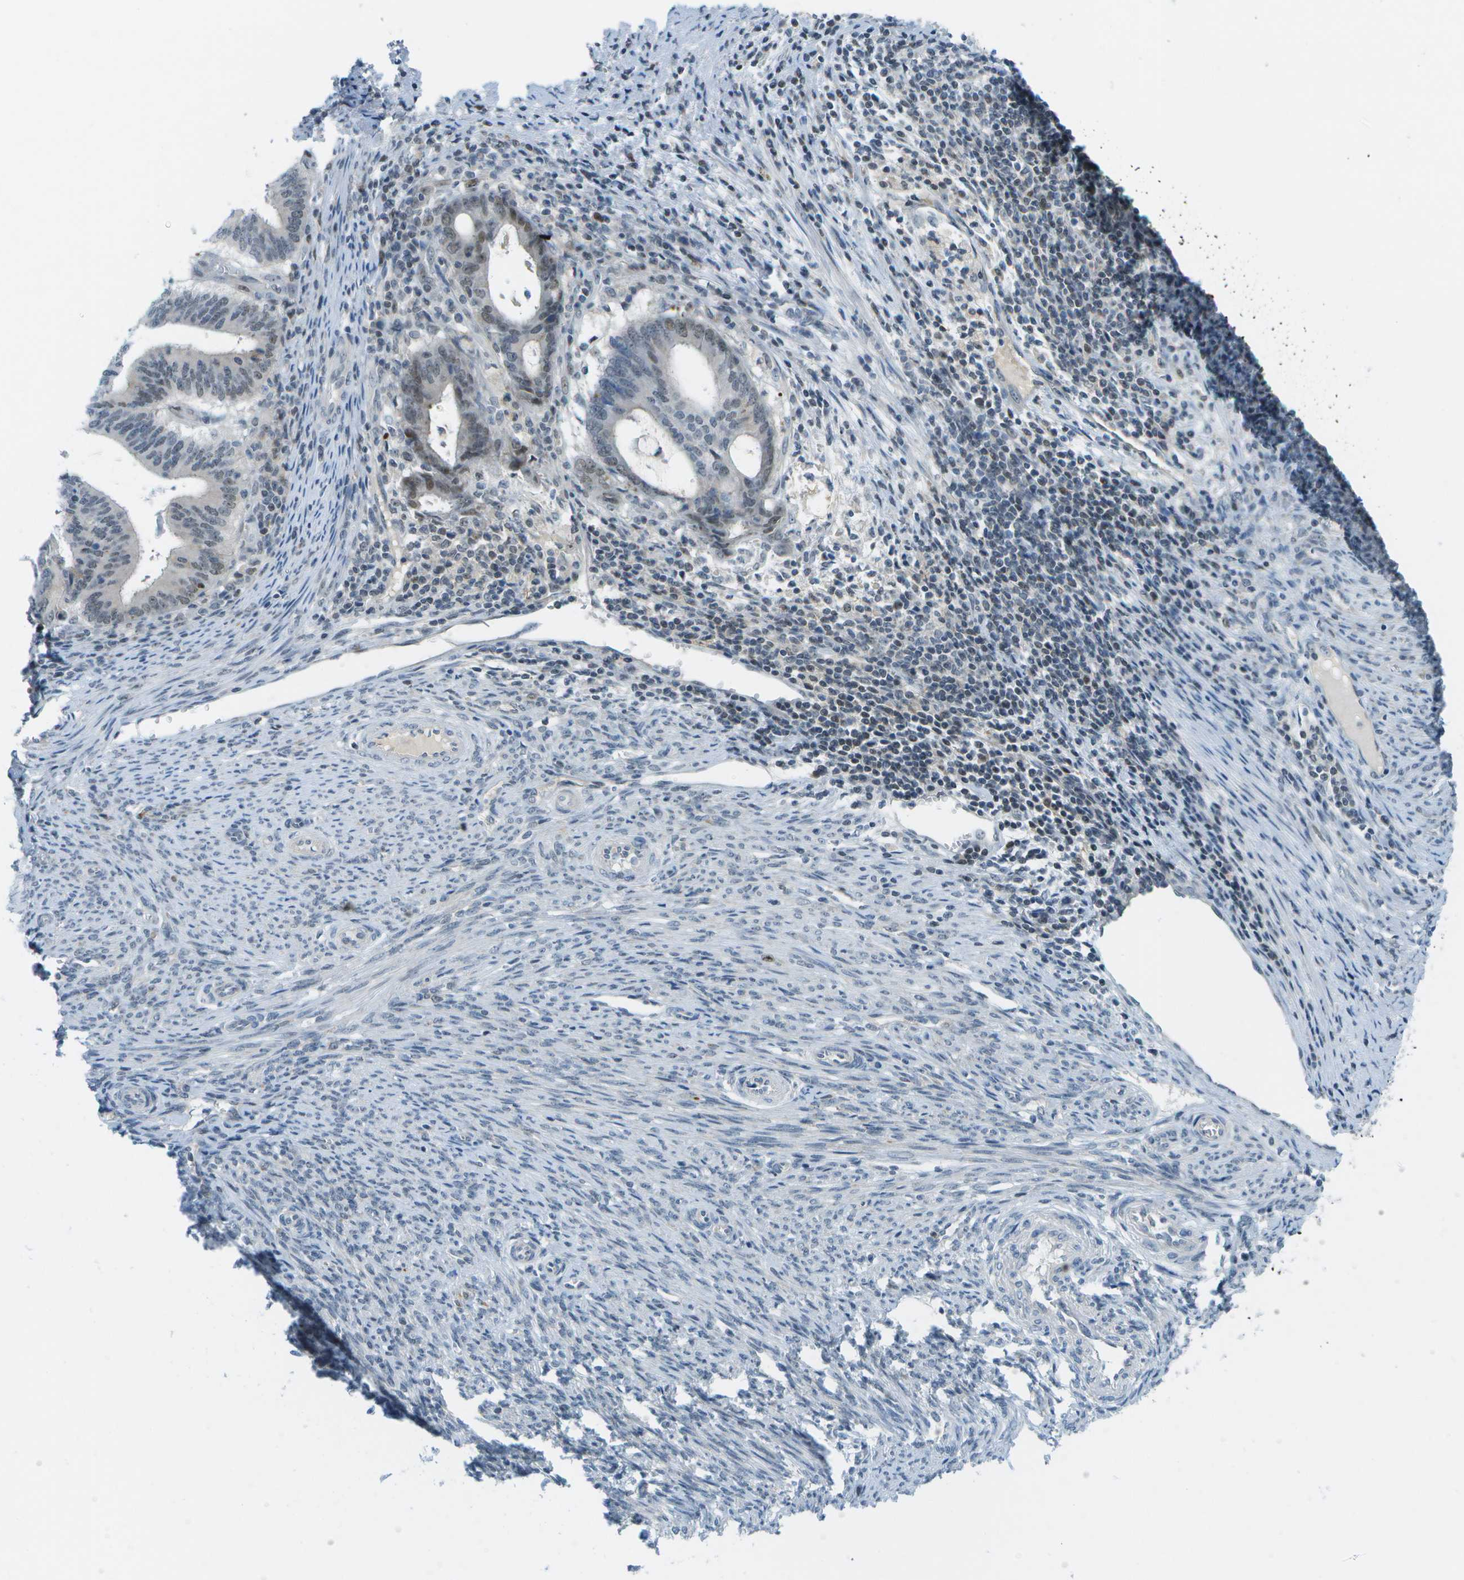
{"staining": {"intensity": "weak", "quantity": "25%-75%", "location": "nuclear"}, "tissue": "endometrial cancer", "cell_type": "Tumor cells", "image_type": "cancer", "snomed": [{"axis": "morphology", "description": "Adenocarcinoma, NOS"}, {"axis": "topography", "description": "Uterus"}], "caption": "A brown stain shows weak nuclear staining of a protein in human adenocarcinoma (endometrial) tumor cells.", "gene": "PITHD1", "patient": {"sex": "female", "age": 83}}